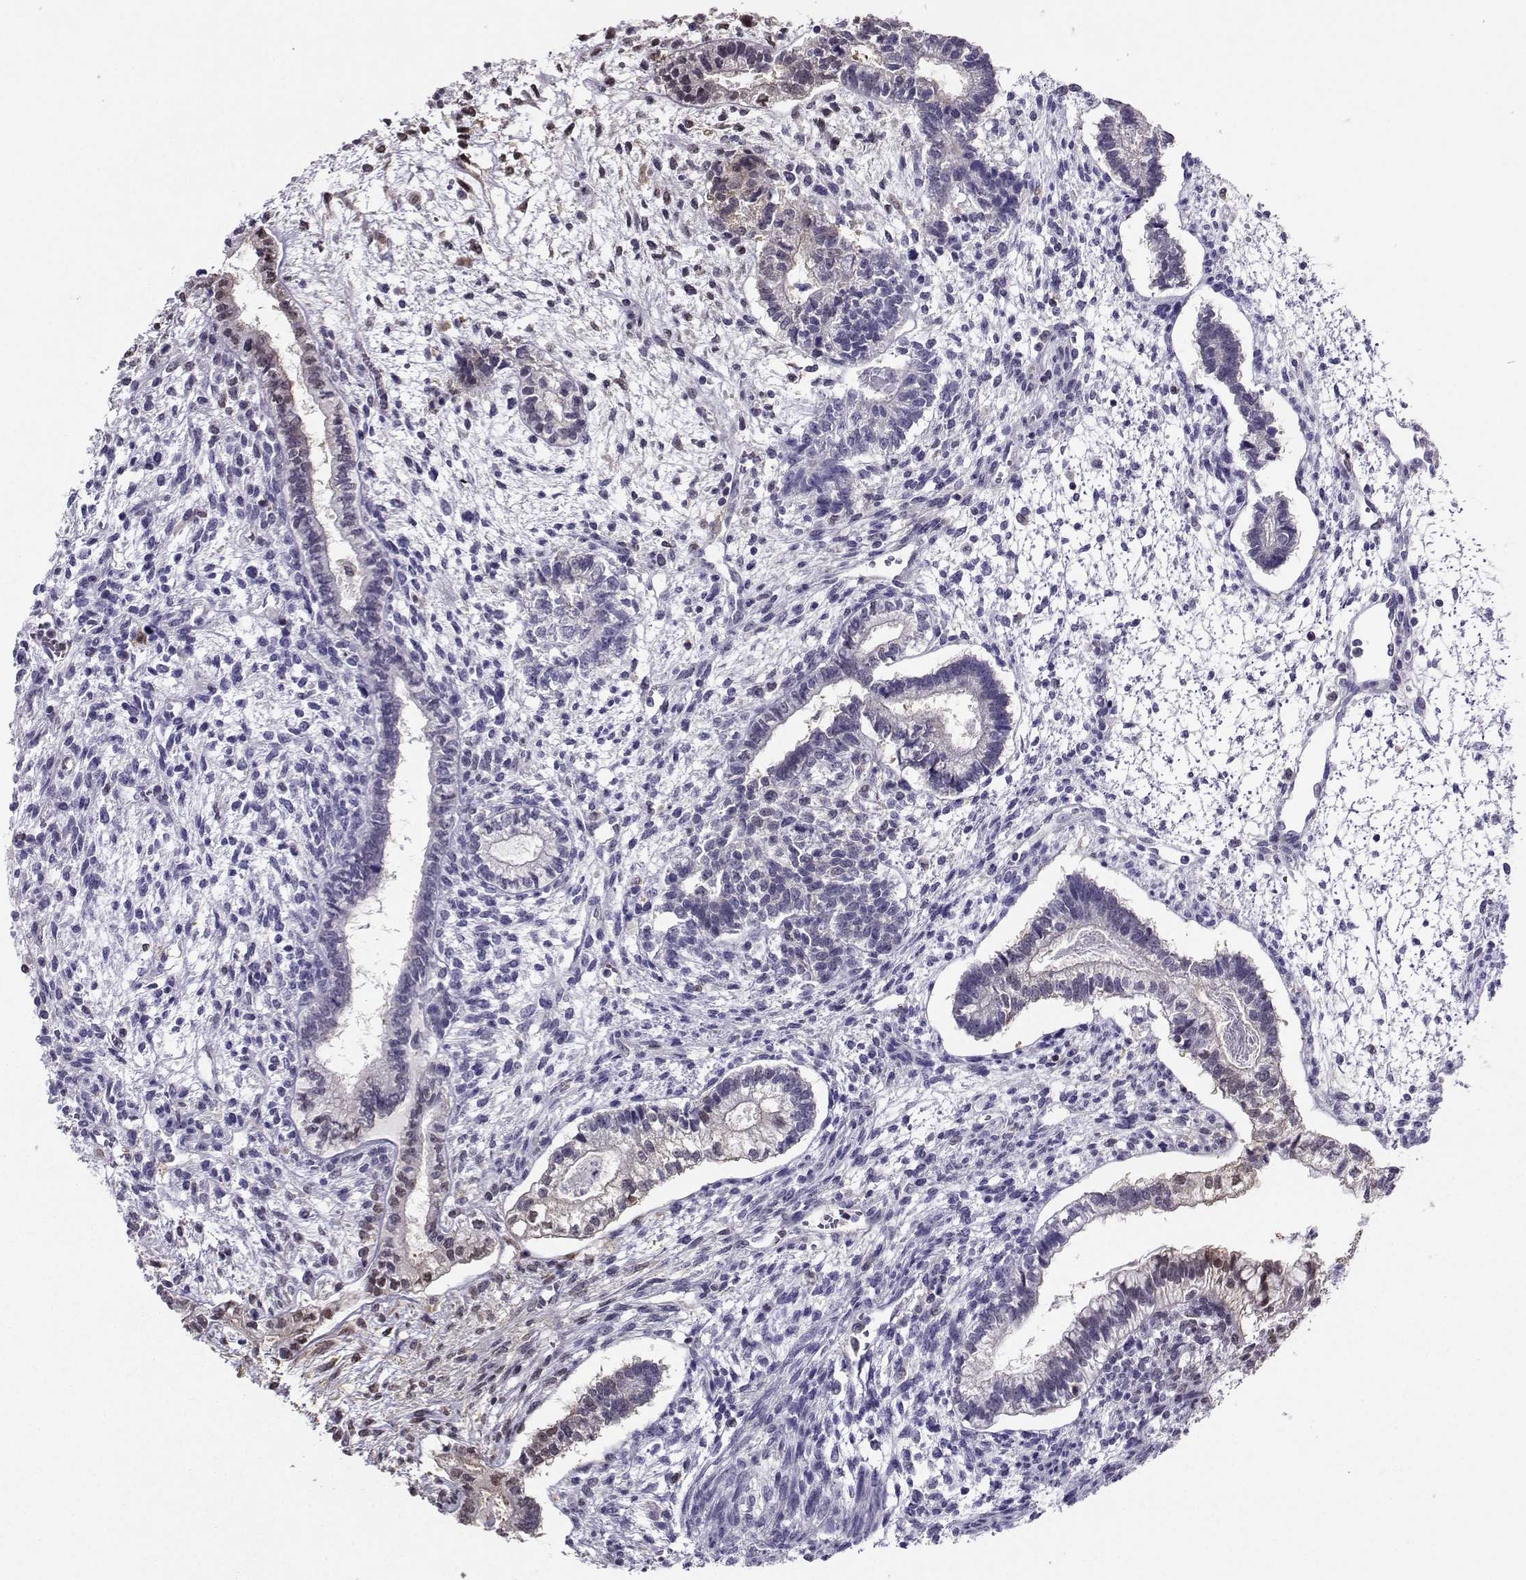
{"staining": {"intensity": "weak", "quantity": "<25%", "location": "cytoplasmic/membranous"}, "tissue": "testis cancer", "cell_type": "Tumor cells", "image_type": "cancer", "snomed": [{"axis": "morphology", "description": "Carcinoma, Embryonal, NOS"}, {"axis": "topography", "description": "Testis"}], "caption": "Tumor cells are negative for brown protein staining in embryonal carcinoma (testis).", "gene": "PGK1", "patient": {"sex": "male", "age": 37}}